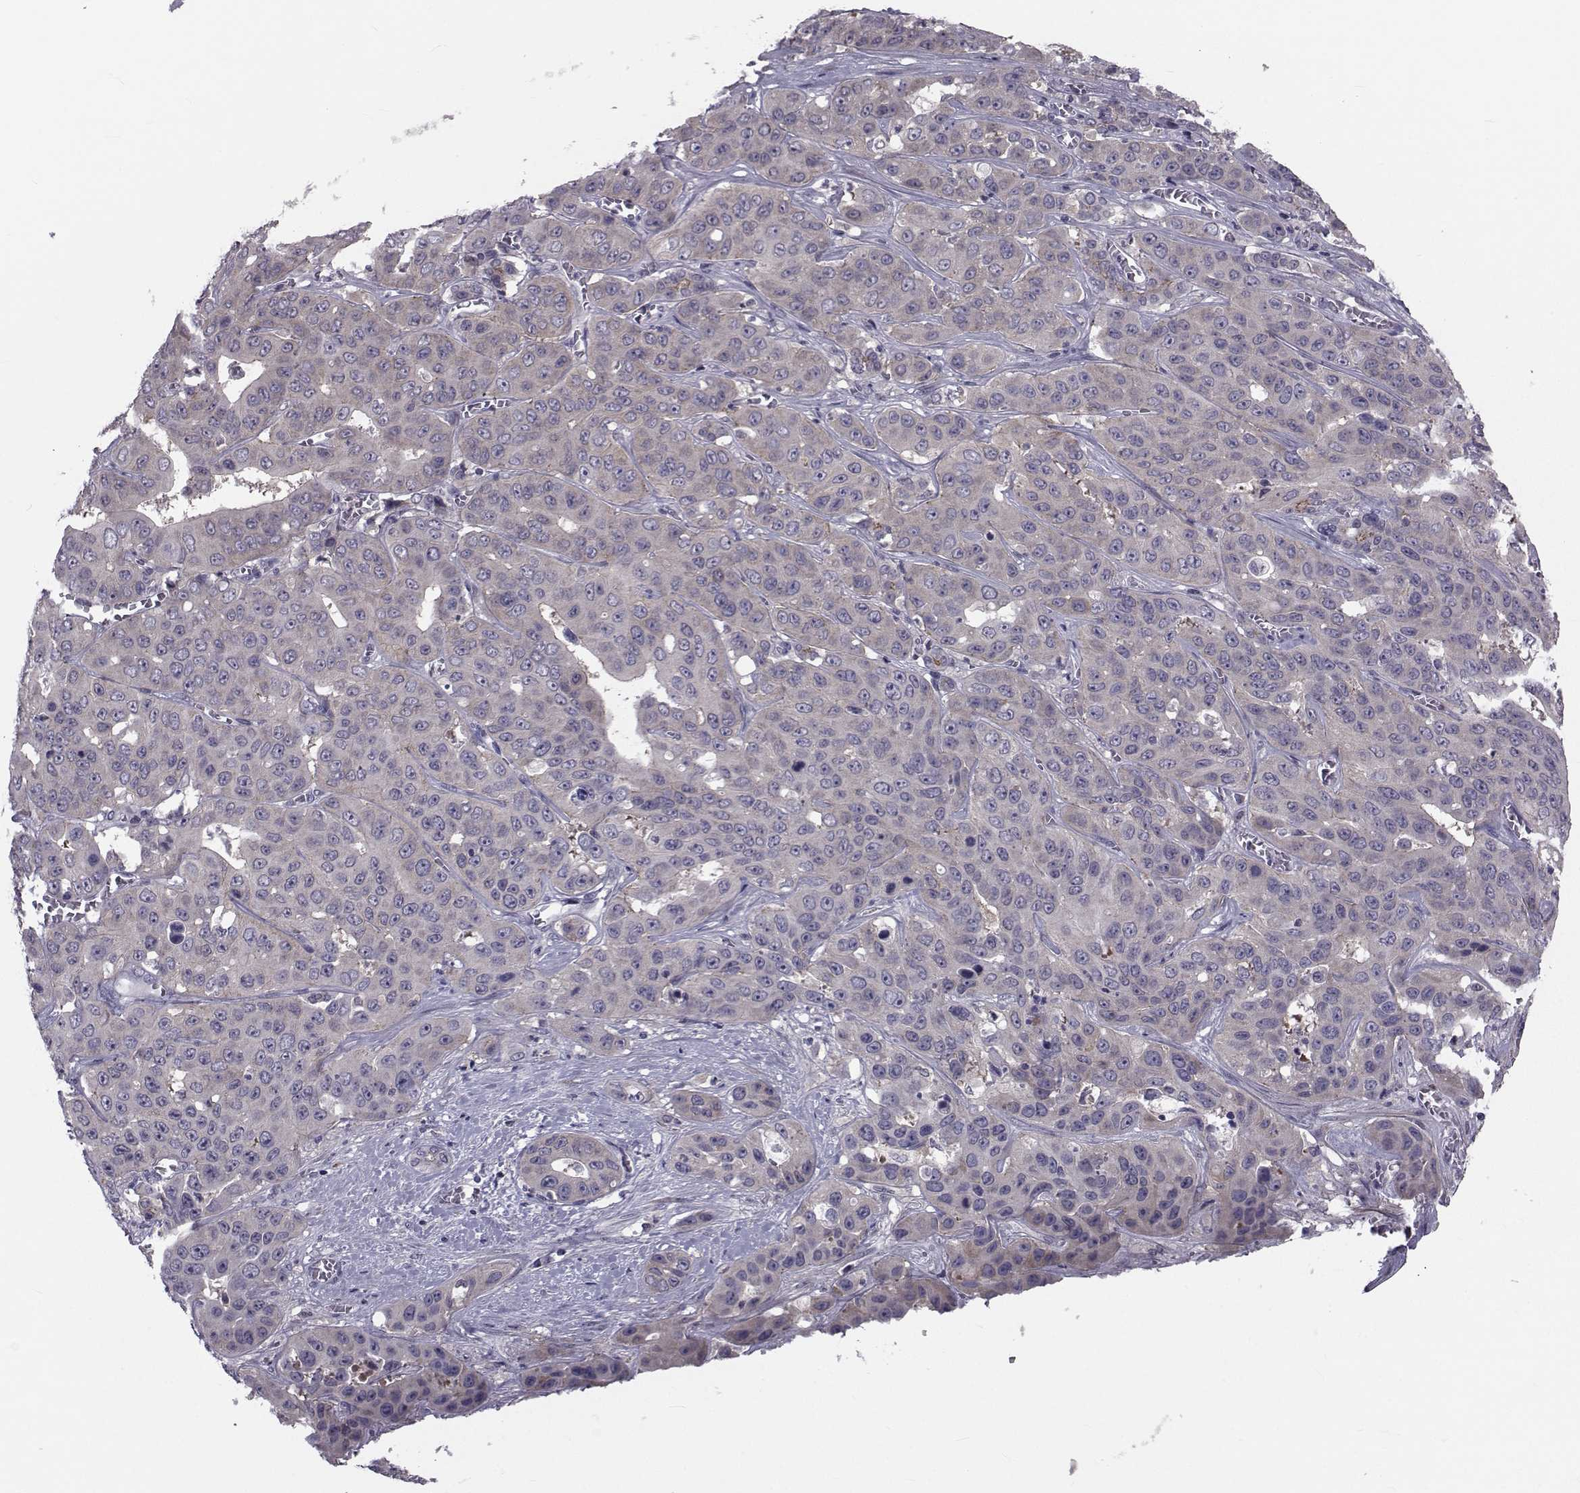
{"staining": {"intensity": "negative", "quantity": "none", "location": "none"}, "tissue": "liver cancer", "cell_type": "Tumor cells", "image_type": "cancer", "snomed": [{"axis": "morphology", "description": "Cholangiocarcinoma"}, {"axis": "topography", "description": "Liver"}], "caption": "Photomicrograph shows no significant protein expression in tumor cells of cholangiocarcinoma (liver).", "gene": "SLC30A10", "patient": {"sex": "female", "age": 52}}